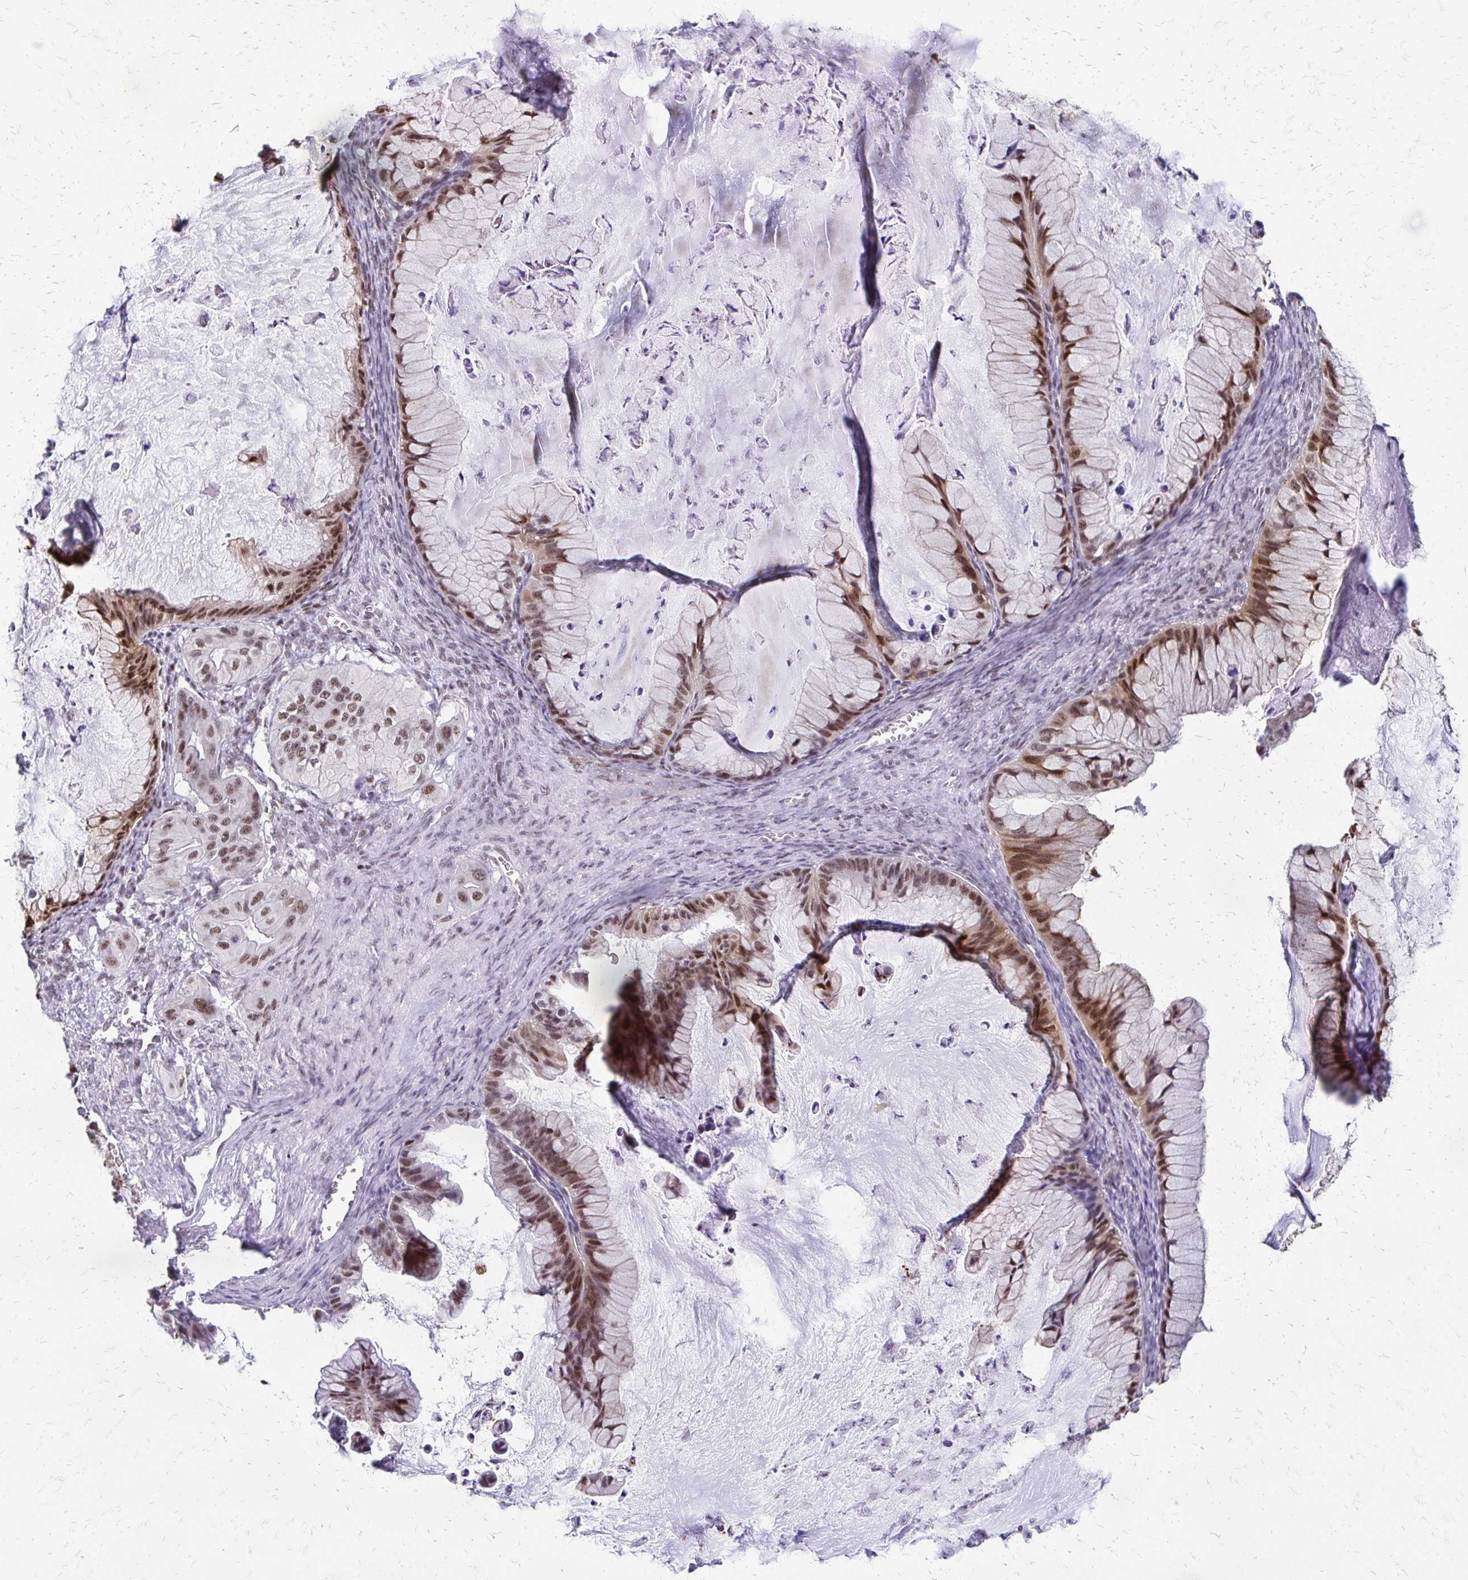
{"staining": {"intensity": "moderate", "quantity": ">75%", "location": "nuclear"}, "tissue": "ovarian cancer", "cell_type": "Tumor cells", "image_type": "cancer", "snomed": [{"axis": "morphology", "description": "Cystadenocarcinoma, mucinous, NOS"}, {"axis": "topography", "description": "Ovary"}], "caption": "Brown immunohistochemical staining in human mucinous cystadenocarcinoma (ovarian) displays moderate nuclear positivity in about >75% of tumor cells.", "gene": "SS18", "patient": {"sex": "female", "age": 72}}